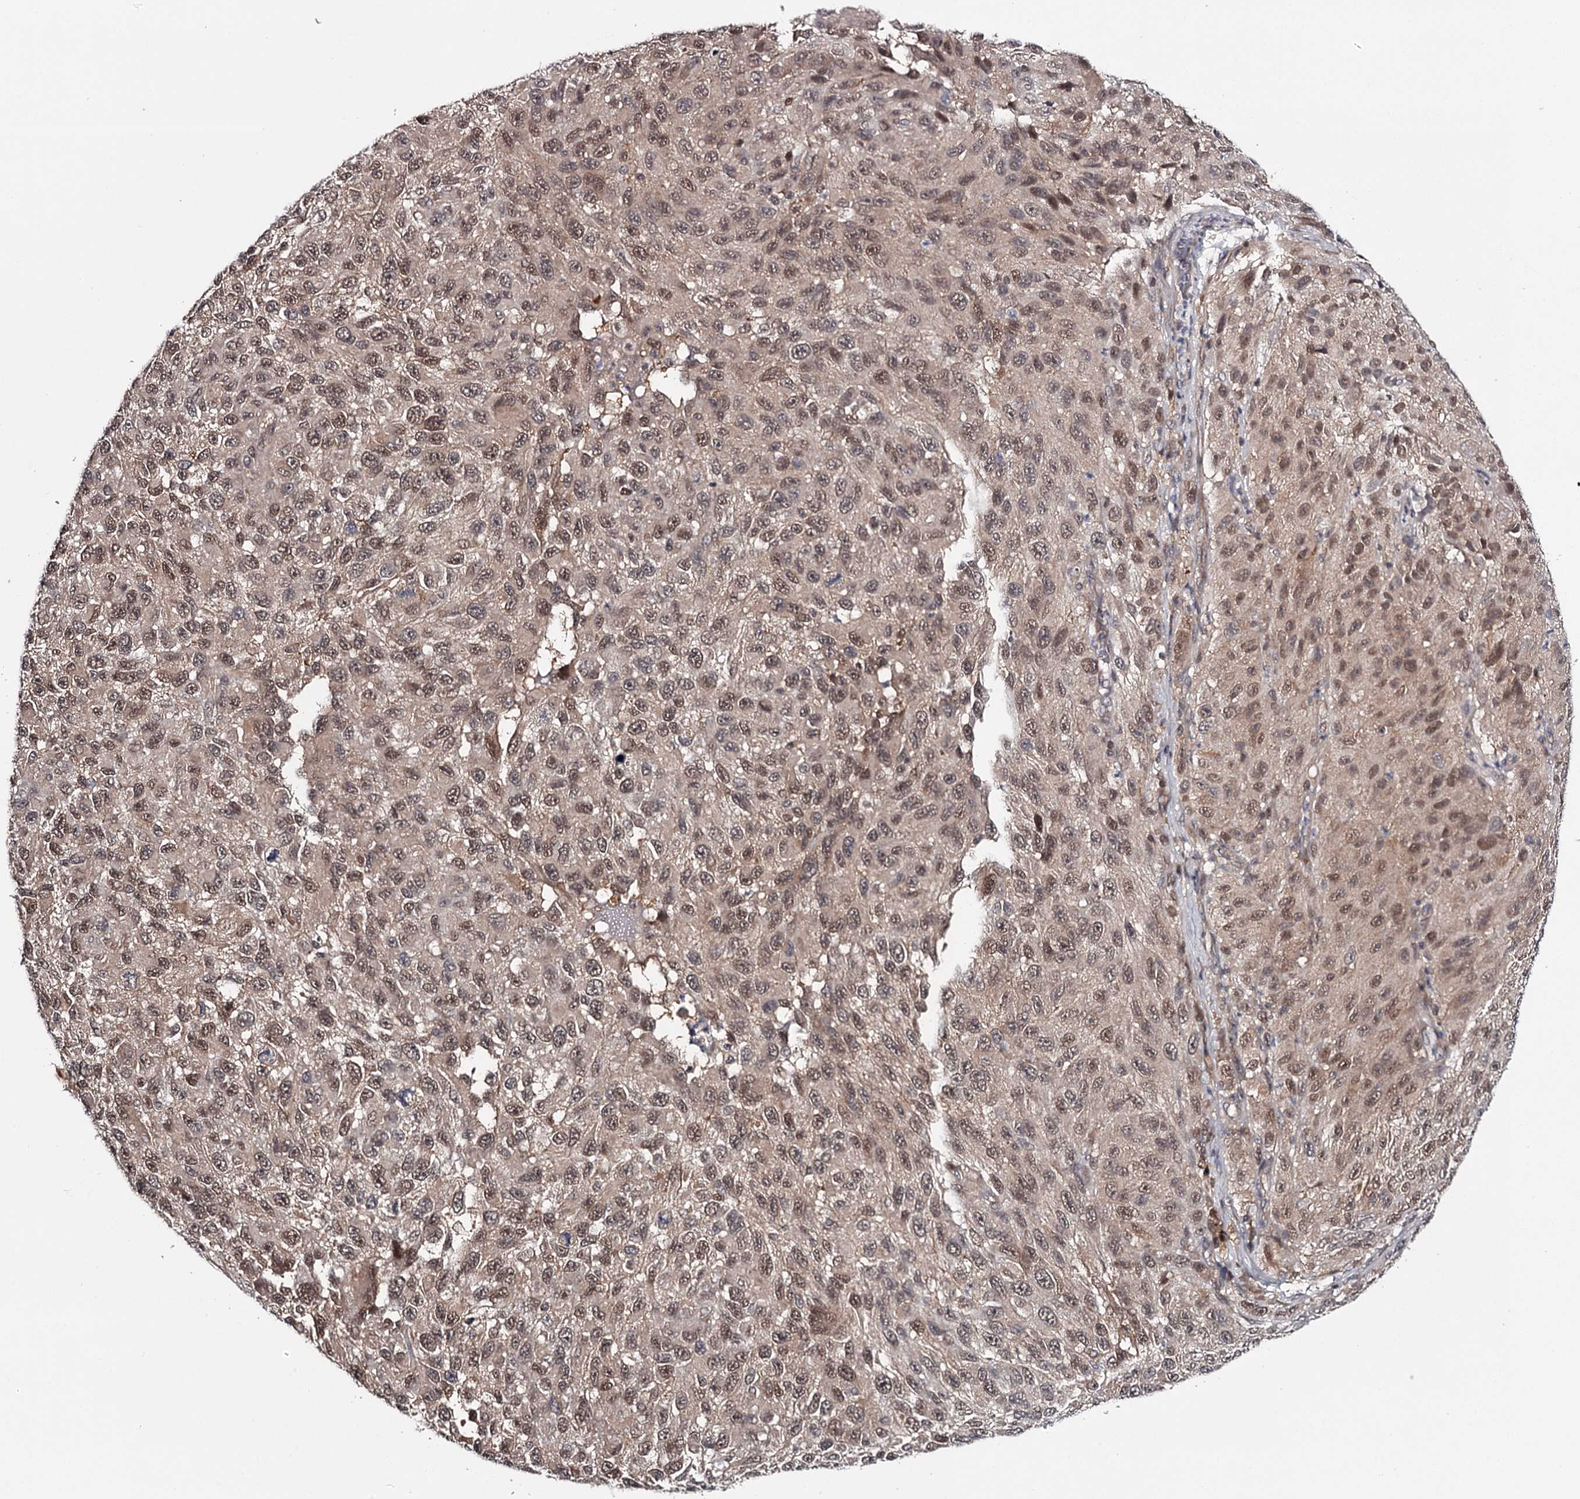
{"staining": {"intensity": "weak", "quantity": "25%-75%", "location": "nuclear"}, "tissue": "melanoma", "cell_type": "Tumor cells", "image_type": "cancer", "snomed": [{"axis": "morphology", "description": "Malignant melanoma, NOS"}, {"axis": "topography", "description": "Skin"}], "caption": "A low amount of weak nuclear expression is identified in about 25%-75% of tumor cells in melanoma tissue.", "gene": "GTSF1", "patient": {"sex": "female", "age": 96}}